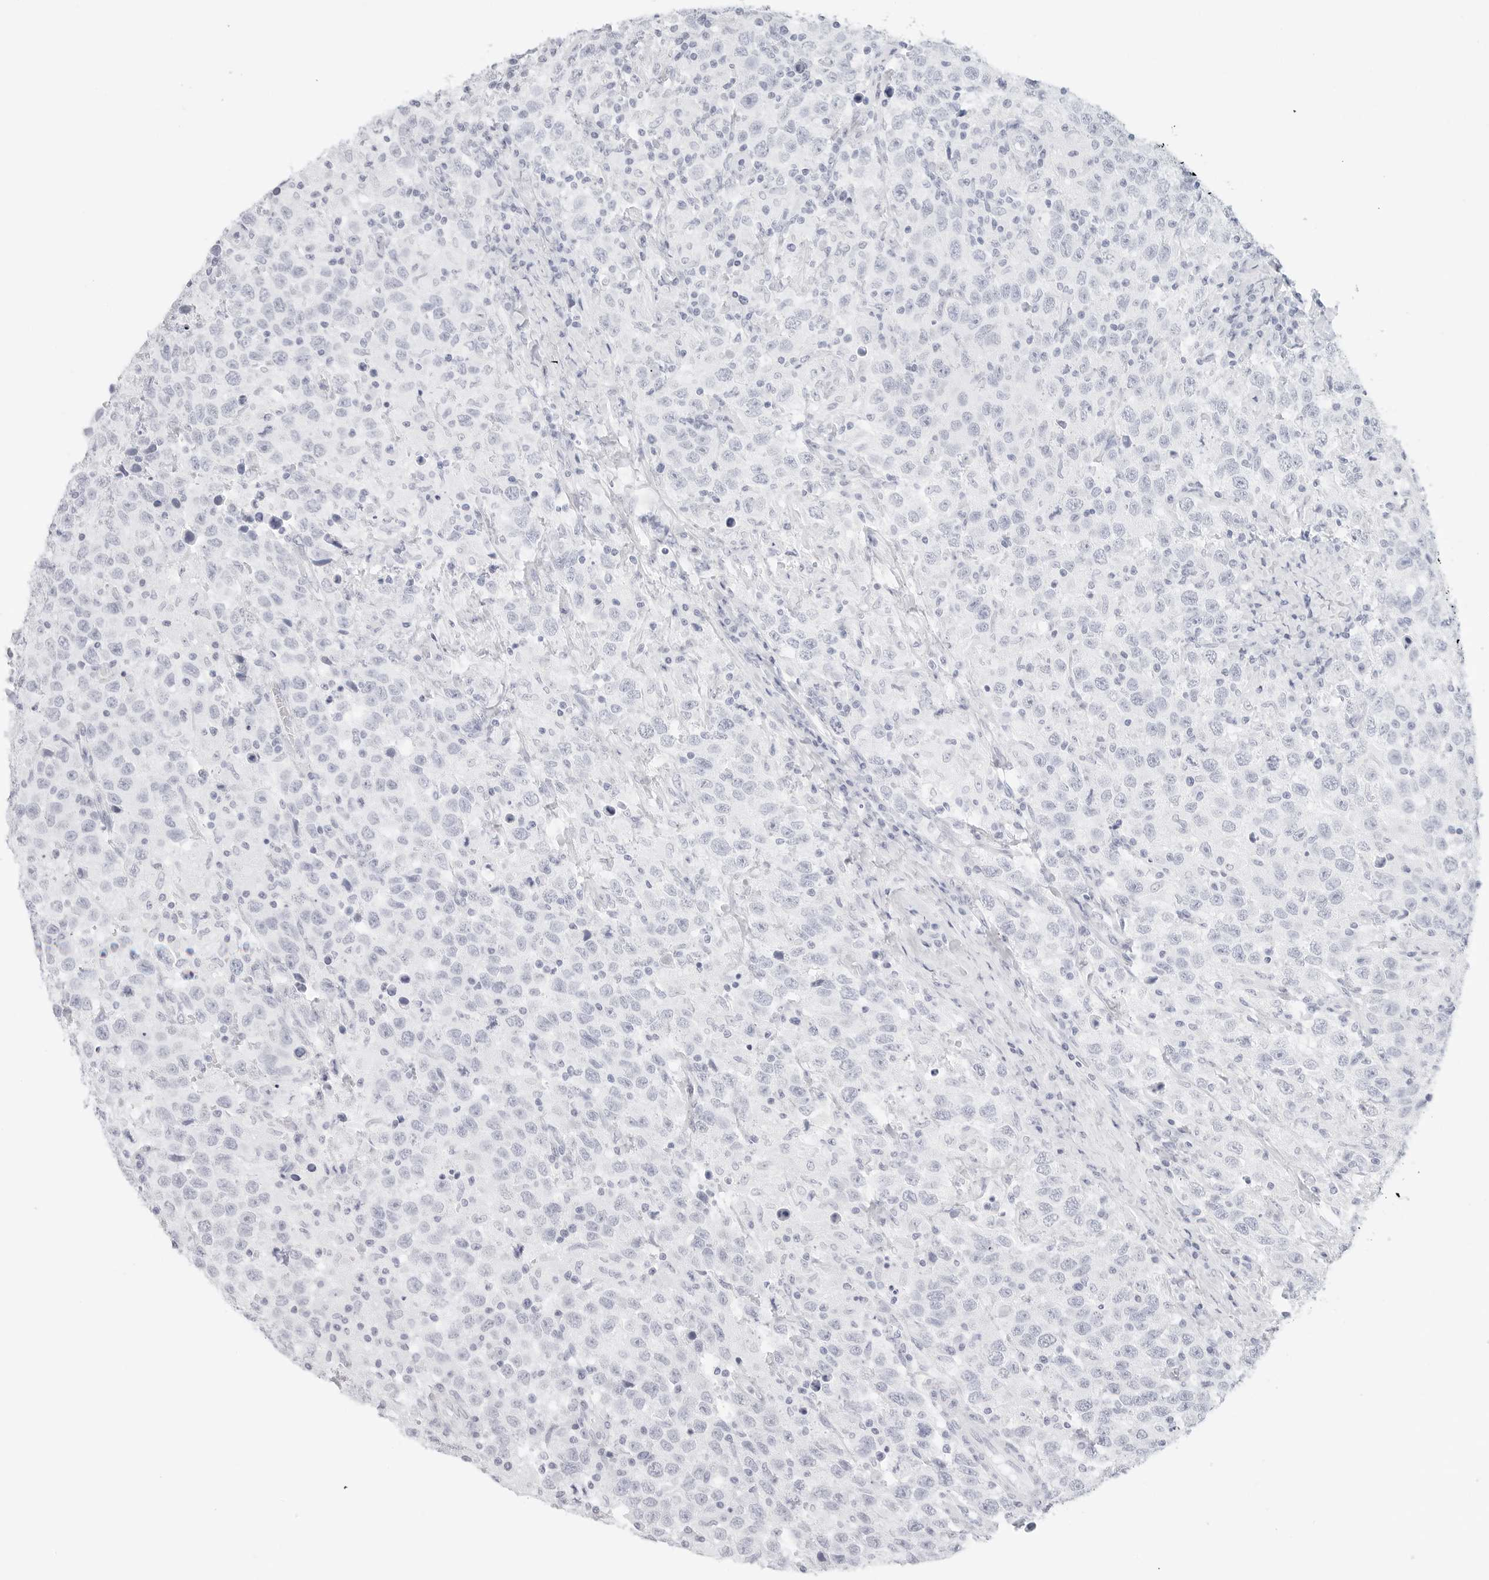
{"staining": {"intensity": "negative", "quantity": "none", "location": "none"}, "tissue": "testis cancer", "cell_type": "Tumor cells", "image_type": "cancer", "snomed": [{"axis": "morphology", "description": "Seminoma, NOS"}, {"axis": "topography", "description": "Testis"}], "caption": "Tumor cells are negative for brown protein staining in seminoma (testis).", "gene": "TFF2", "patient": {"sex": "male", "age": 41}}